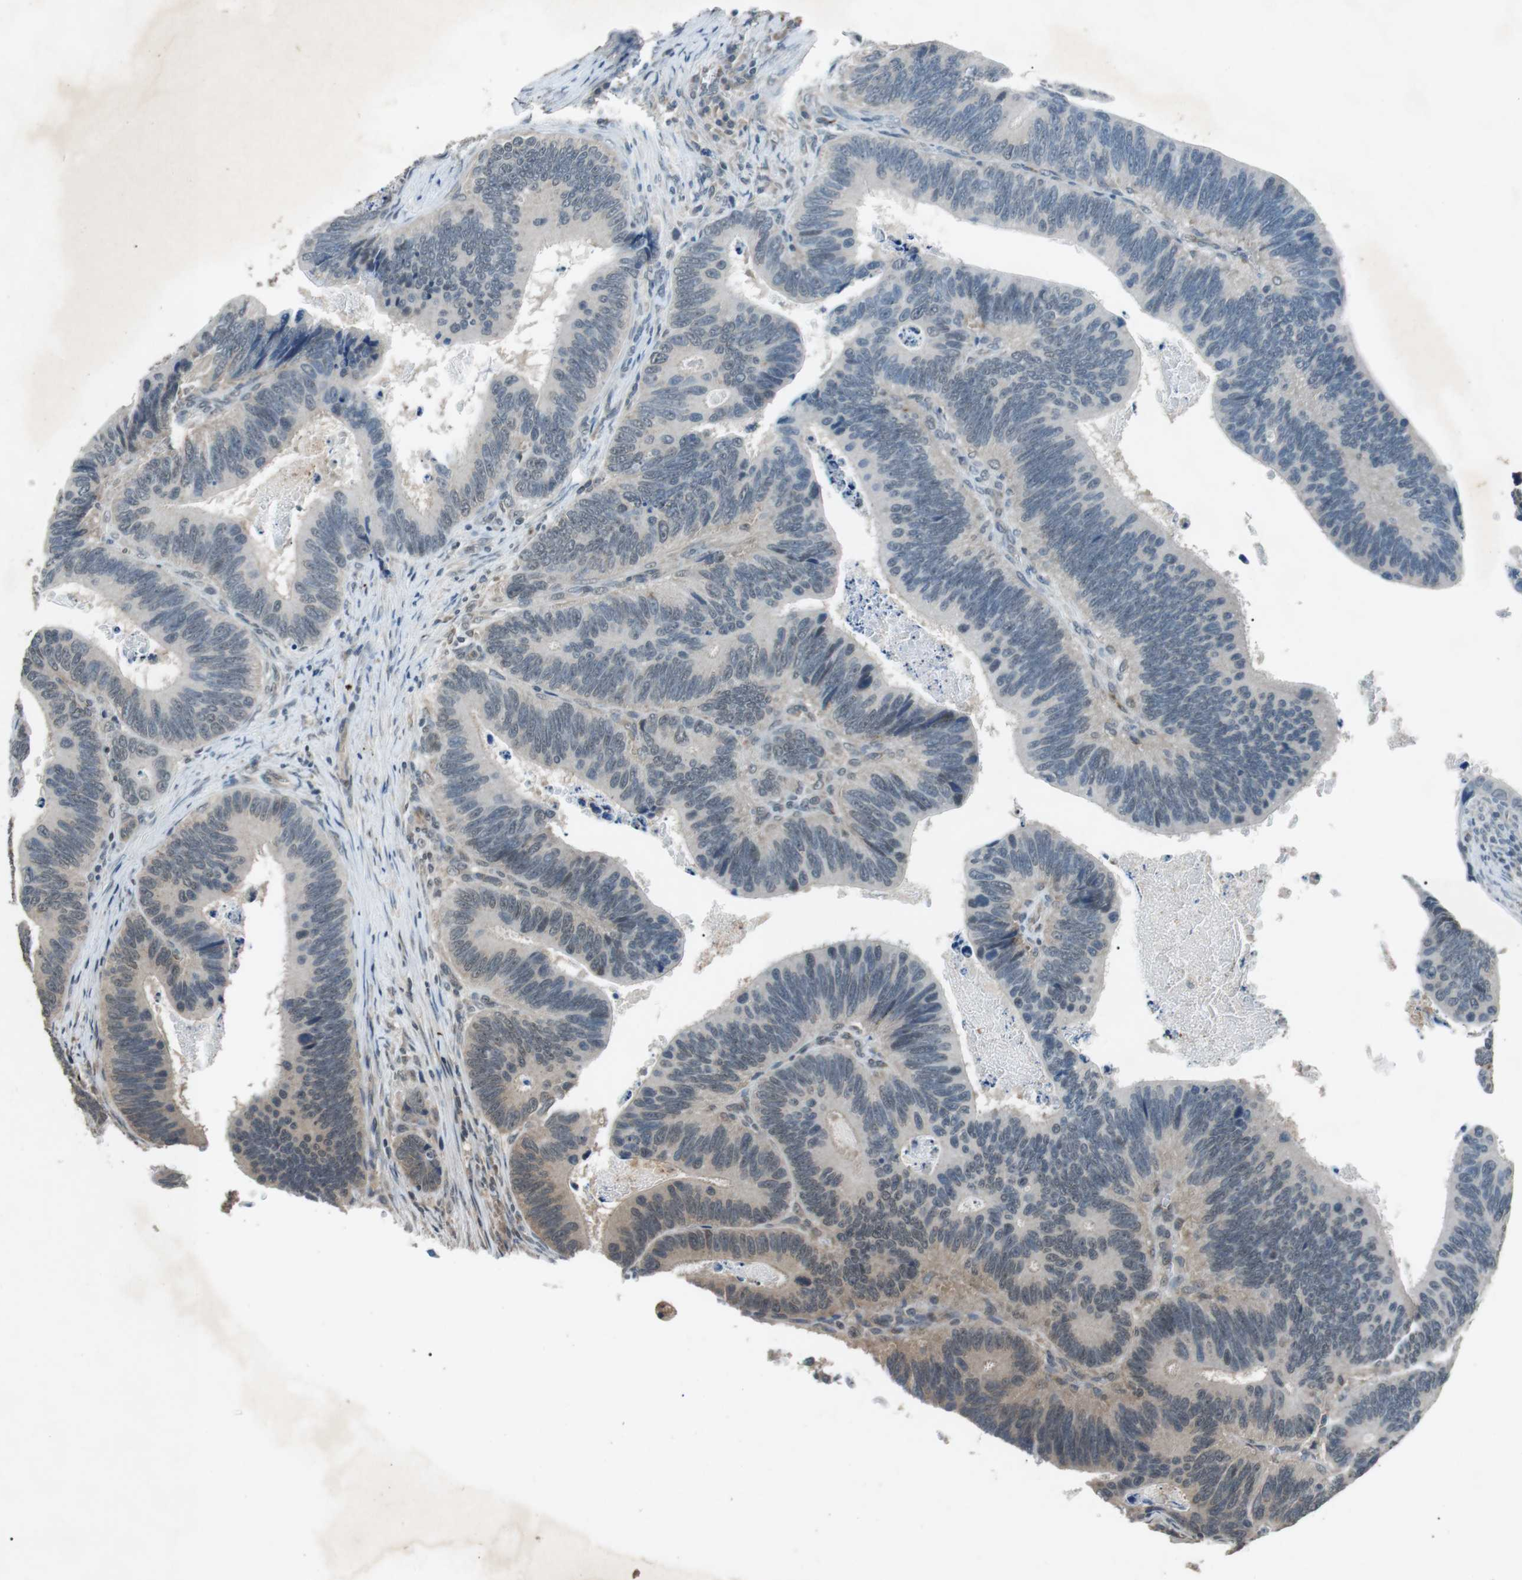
{"staining": {"intensity": "weak", "quantity": "<25%", "location": "cytoplasmic/membranous"}, "tissue": "colorectal cancer", "cell_type": "Tumor cells", "image_type": "cancer", "snomed": [{"axis": "morphology", "description": "Adenocarcinoma, NOS"}, {"axis": "topography", "description": "Colon"}], "caption": "DAB immunohistochemical staining of human colorectal cancer (adenocarcinoma) displays no significant staining in tumor cells. The staining was performed using DAB to visualize the protein expression in brown, while the nuclei were stained in blue with hematoxylin (Magnification: 20x).", "gene": "NEK7", "patient": {"sex": "male", "age": 72}}